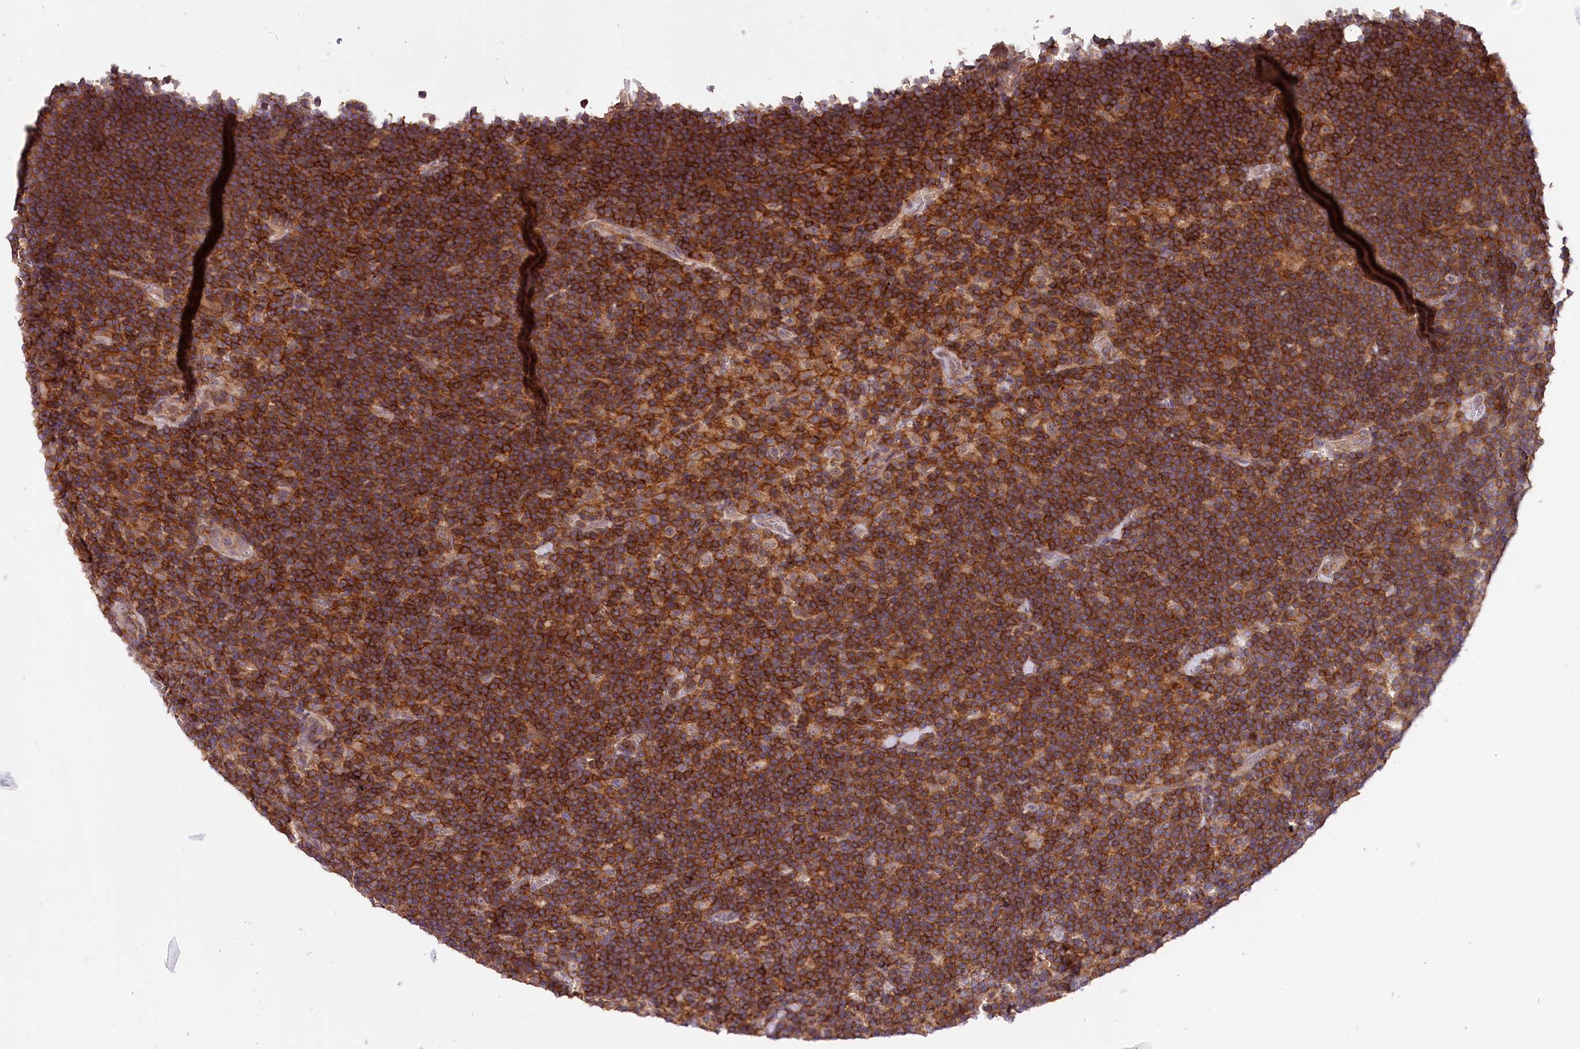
{"staining": {"intensity": "negative", "quantity": "none", "location": "none"}, "tissue": "lymphoma", "cell_type": "Tumor cells", "image_type": "cancer", "snomed": [{"axis": "morphology", "description": "Hodgkin's disease, NOS"}, {"axis": "topography", "description": "Lymph node"}], "caption": "An immunohistochemistry histopathology image of Hodgkin's disease is shown. There is no staining in tumor cells of Hodgkin's disease. (DAB (3,3'-diaminobenzidine) immunohistochemistry (IHC) visualized using brightfield microscopy, high magnification).", "gene": "SKIDA1", "patient": {"sex": "female", "age": 57}}